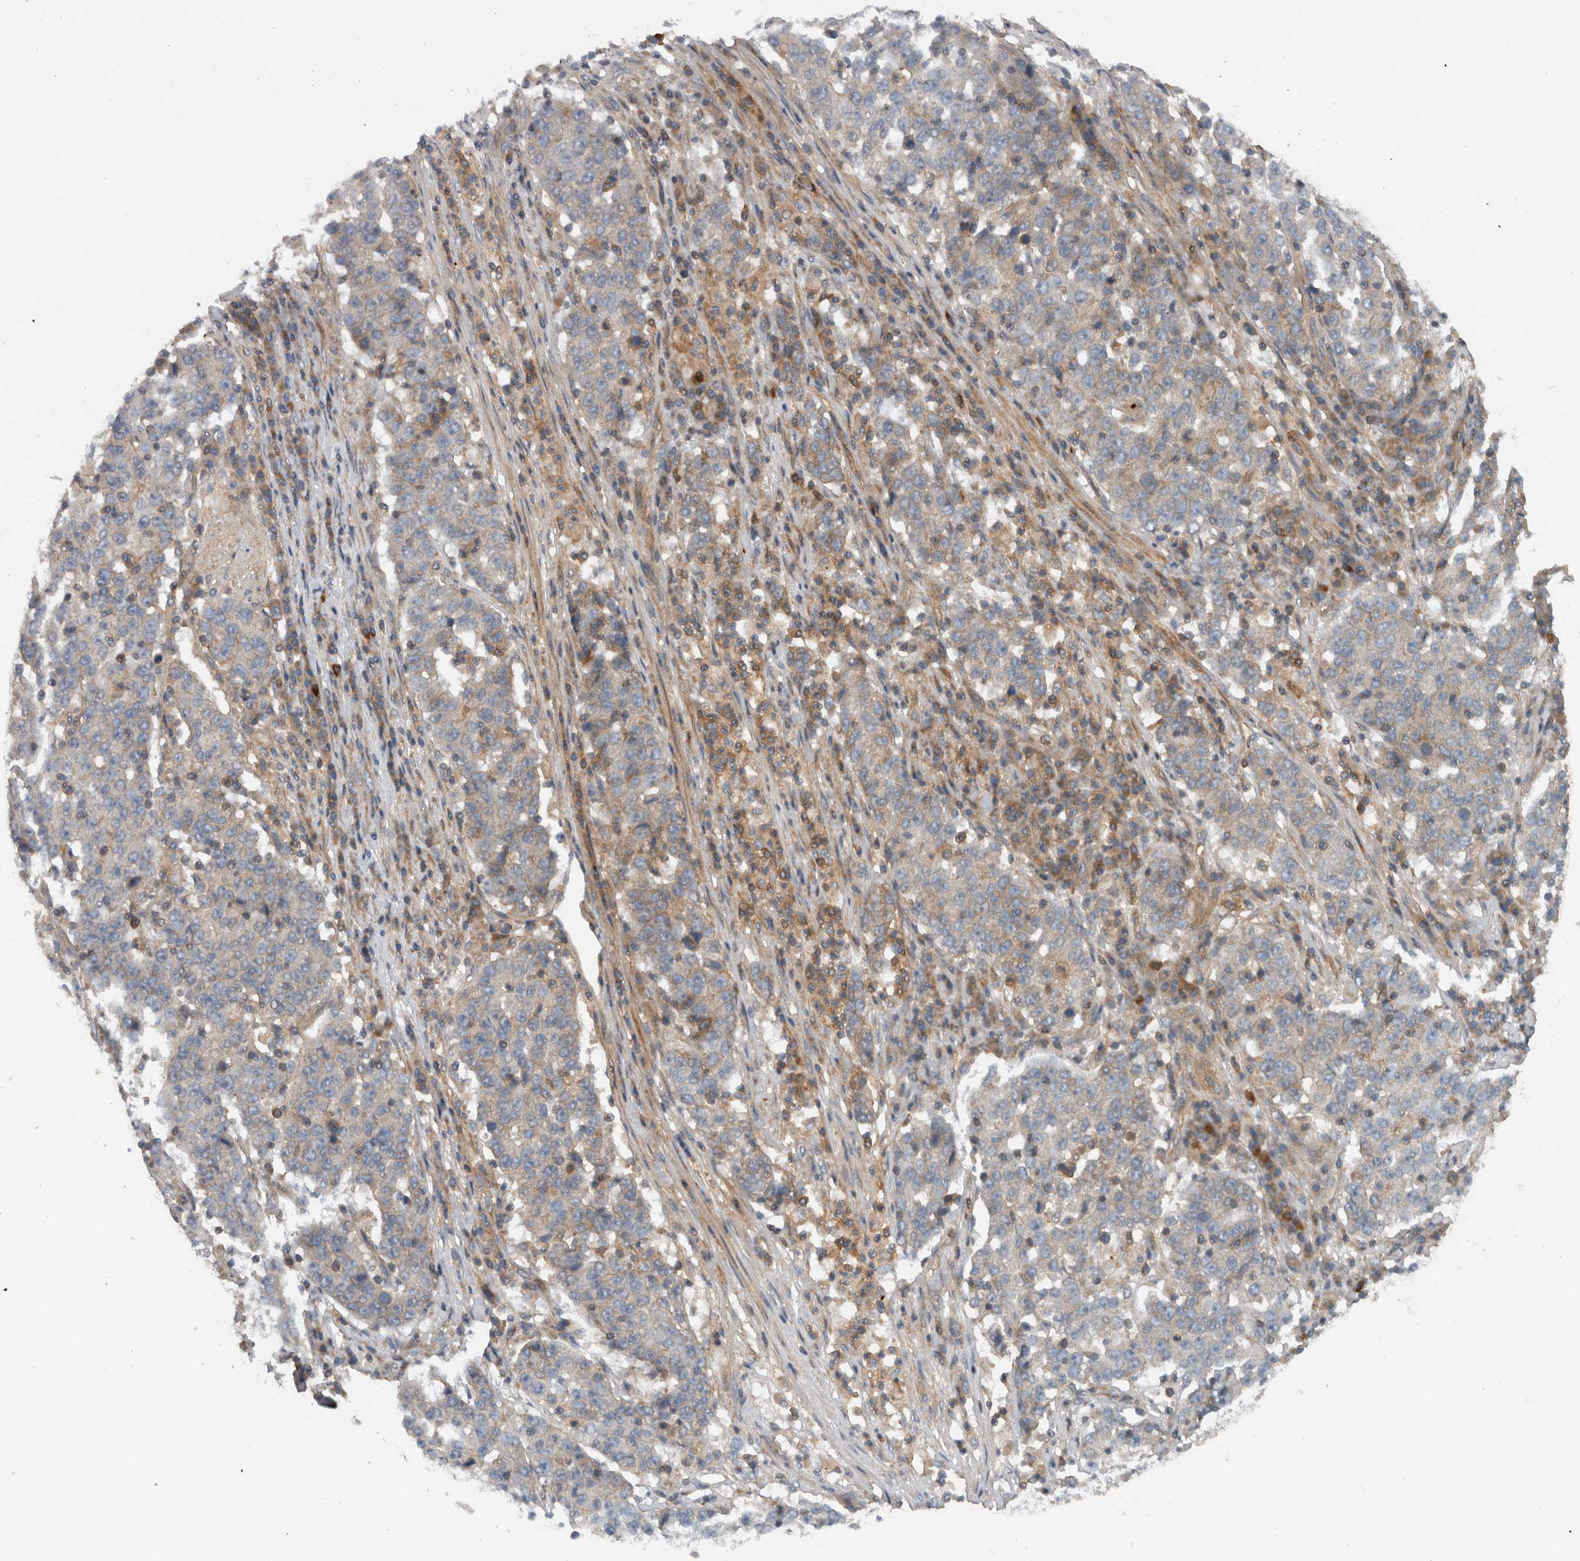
{"staining": {"intensity": "weak", "quantity": "<25%", "location": "cytoplasmic/membranous"}, "tissue": "stomach cancer", "cell_type": "Tumor cells", "image_type": "cancer", "snomed": [{"axis": "morphology", "description": "Adenocarcinoma, NOS"}, {"axis": "topography", "description": "Stomach"}], "caption": "Immunohistochemical staining of stomach adenocarcinoma demonstrates no significant expression in tumor cells. (DAB IHC with hematoxylin counter stain).", "gene": "SCARA5", "patient": {"sex": "male", "age": 59}}